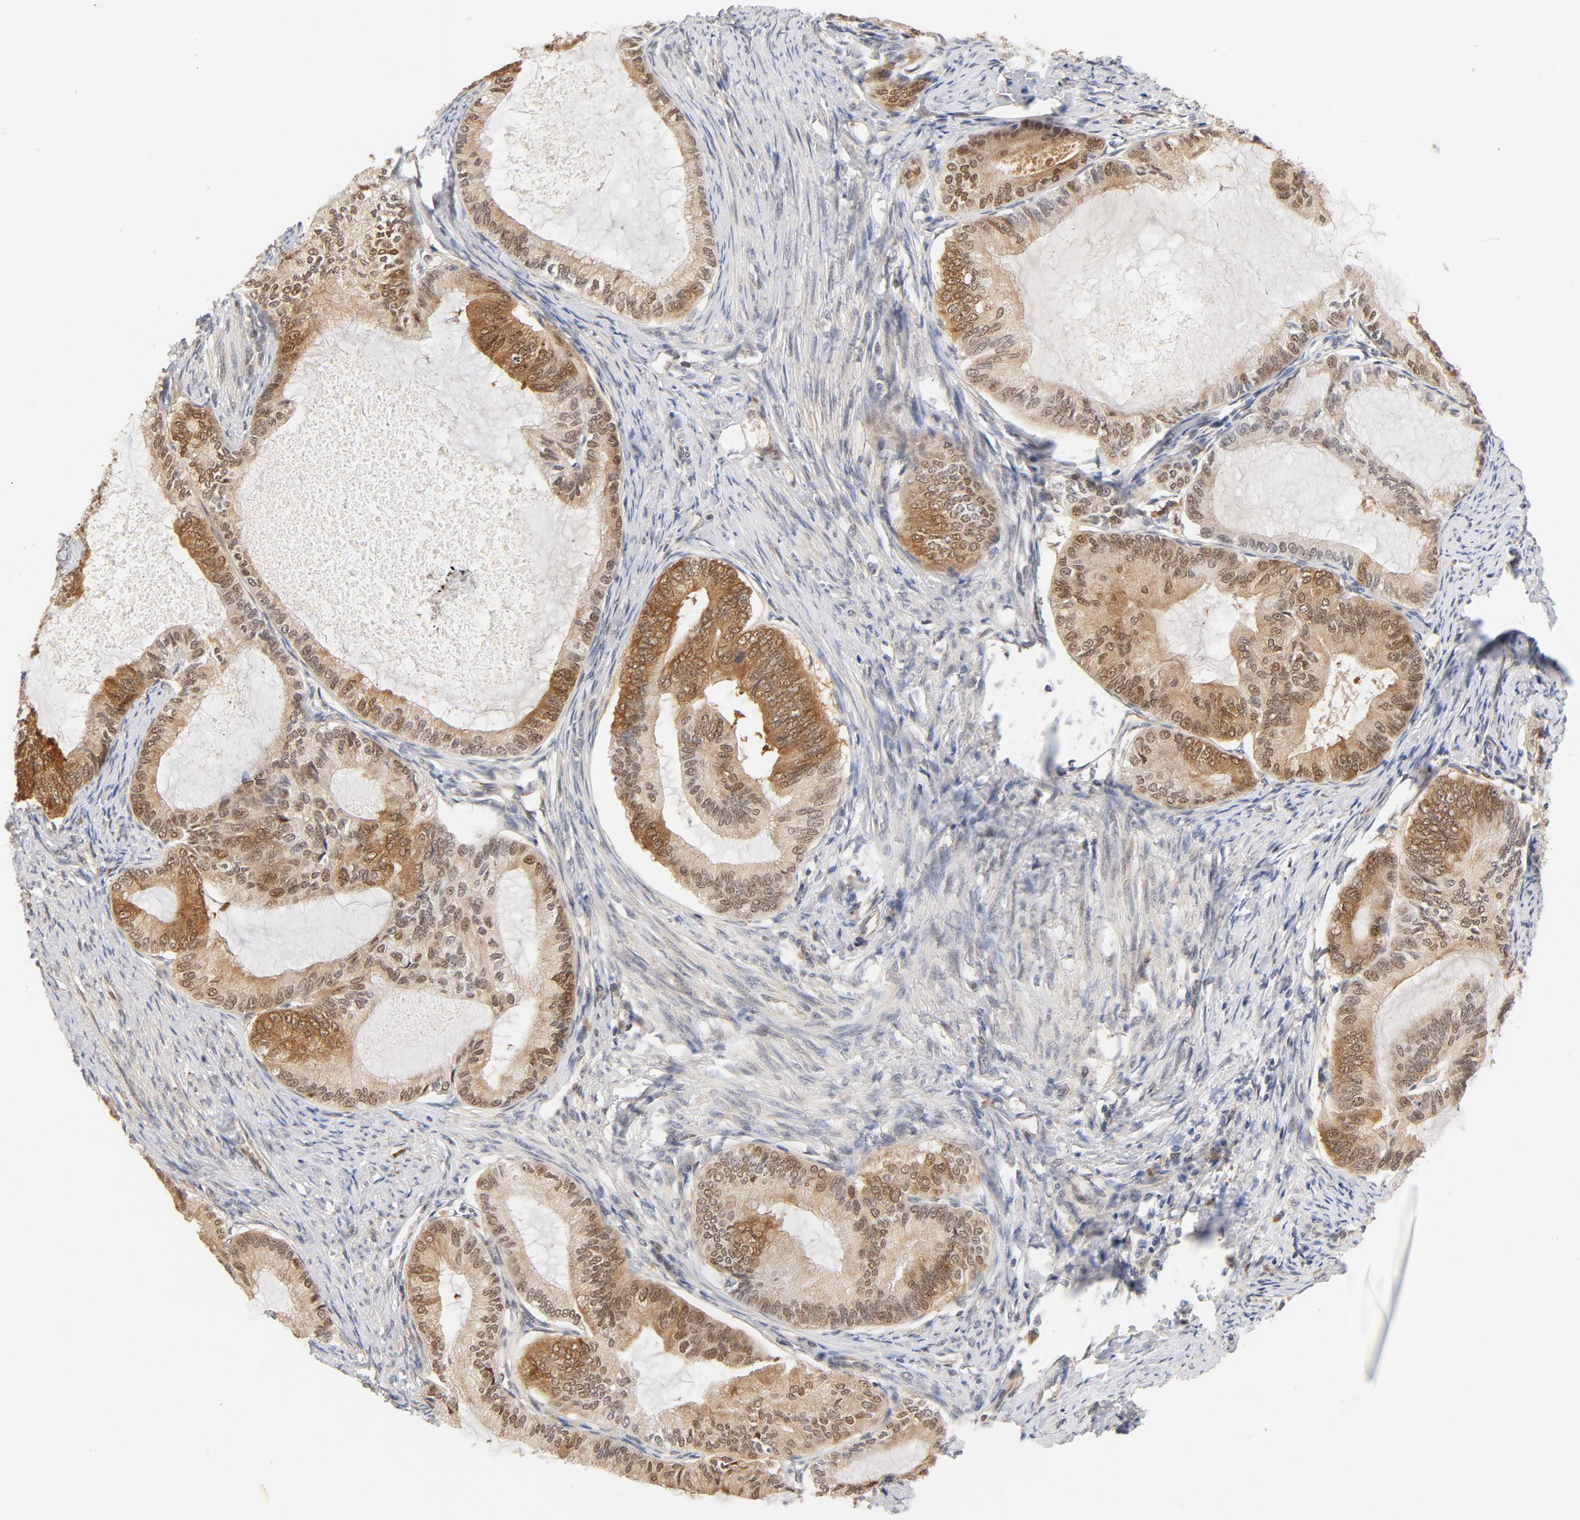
{"staining": {"intensity": "moderate", "quantity": ">75%", "location": "cytoplasmic/membranous,nuclear"}, "tissue": "endometrial cancer", "cell_type": "Tumor cells", "image_type": "cancer", "snomed": [{"axis": "morphology", "description": "Adenocarcinoma, NOS"}, {"axis": "topography", "description": "Endometrium"}], "caption": "About >75% of tumor cells in endometrial adenocarcinoma reveal moderate cytoplasmic/membranous and nuclear protein positivity as visualized by brown immunohistochemical staining.", "gene": "EIF4E", "patient": {"sex": "female", "age": 86}}